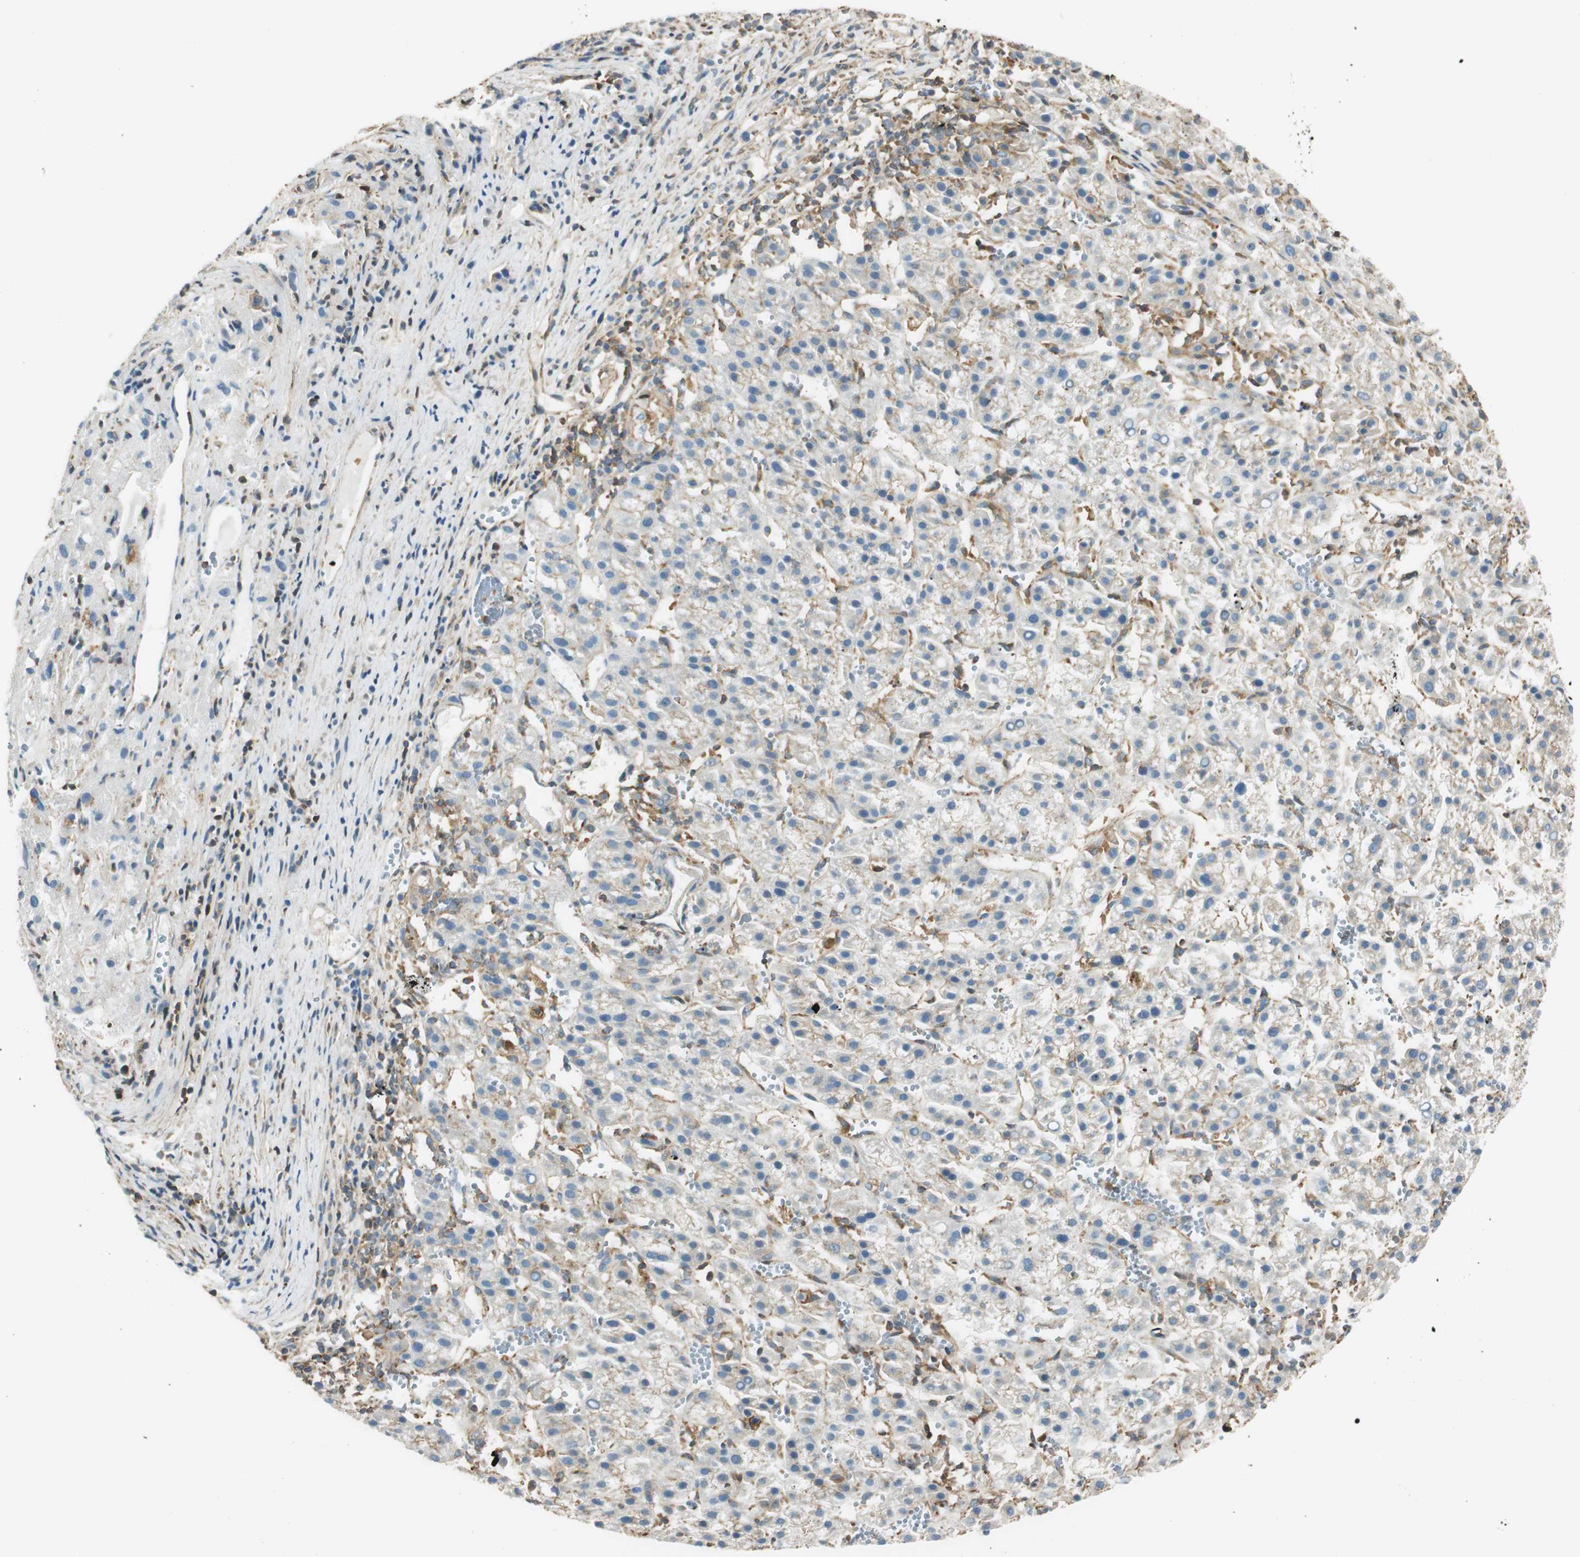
{"staining": {"intensity": "weak", "quantity": "<25%", "location": "cytoplasmic/membranous"}, "tissue": "liver cancer", "cell_type": "Tumor cells", "image_type": "cancer", "snomed": [{"axis": "morphology", "description": "Carcinoma, Hepatocellular, NOS"}, {"axis": "topography", "description": "Liver"}], "caption": "A high-resolution histopathology image shows IHC staining of liver hepatocellular carcinoma, which reveals no significant expression in tumor cells.", "gene": "PI4K2B", "patient": {"sex": "female", "age": 58}}